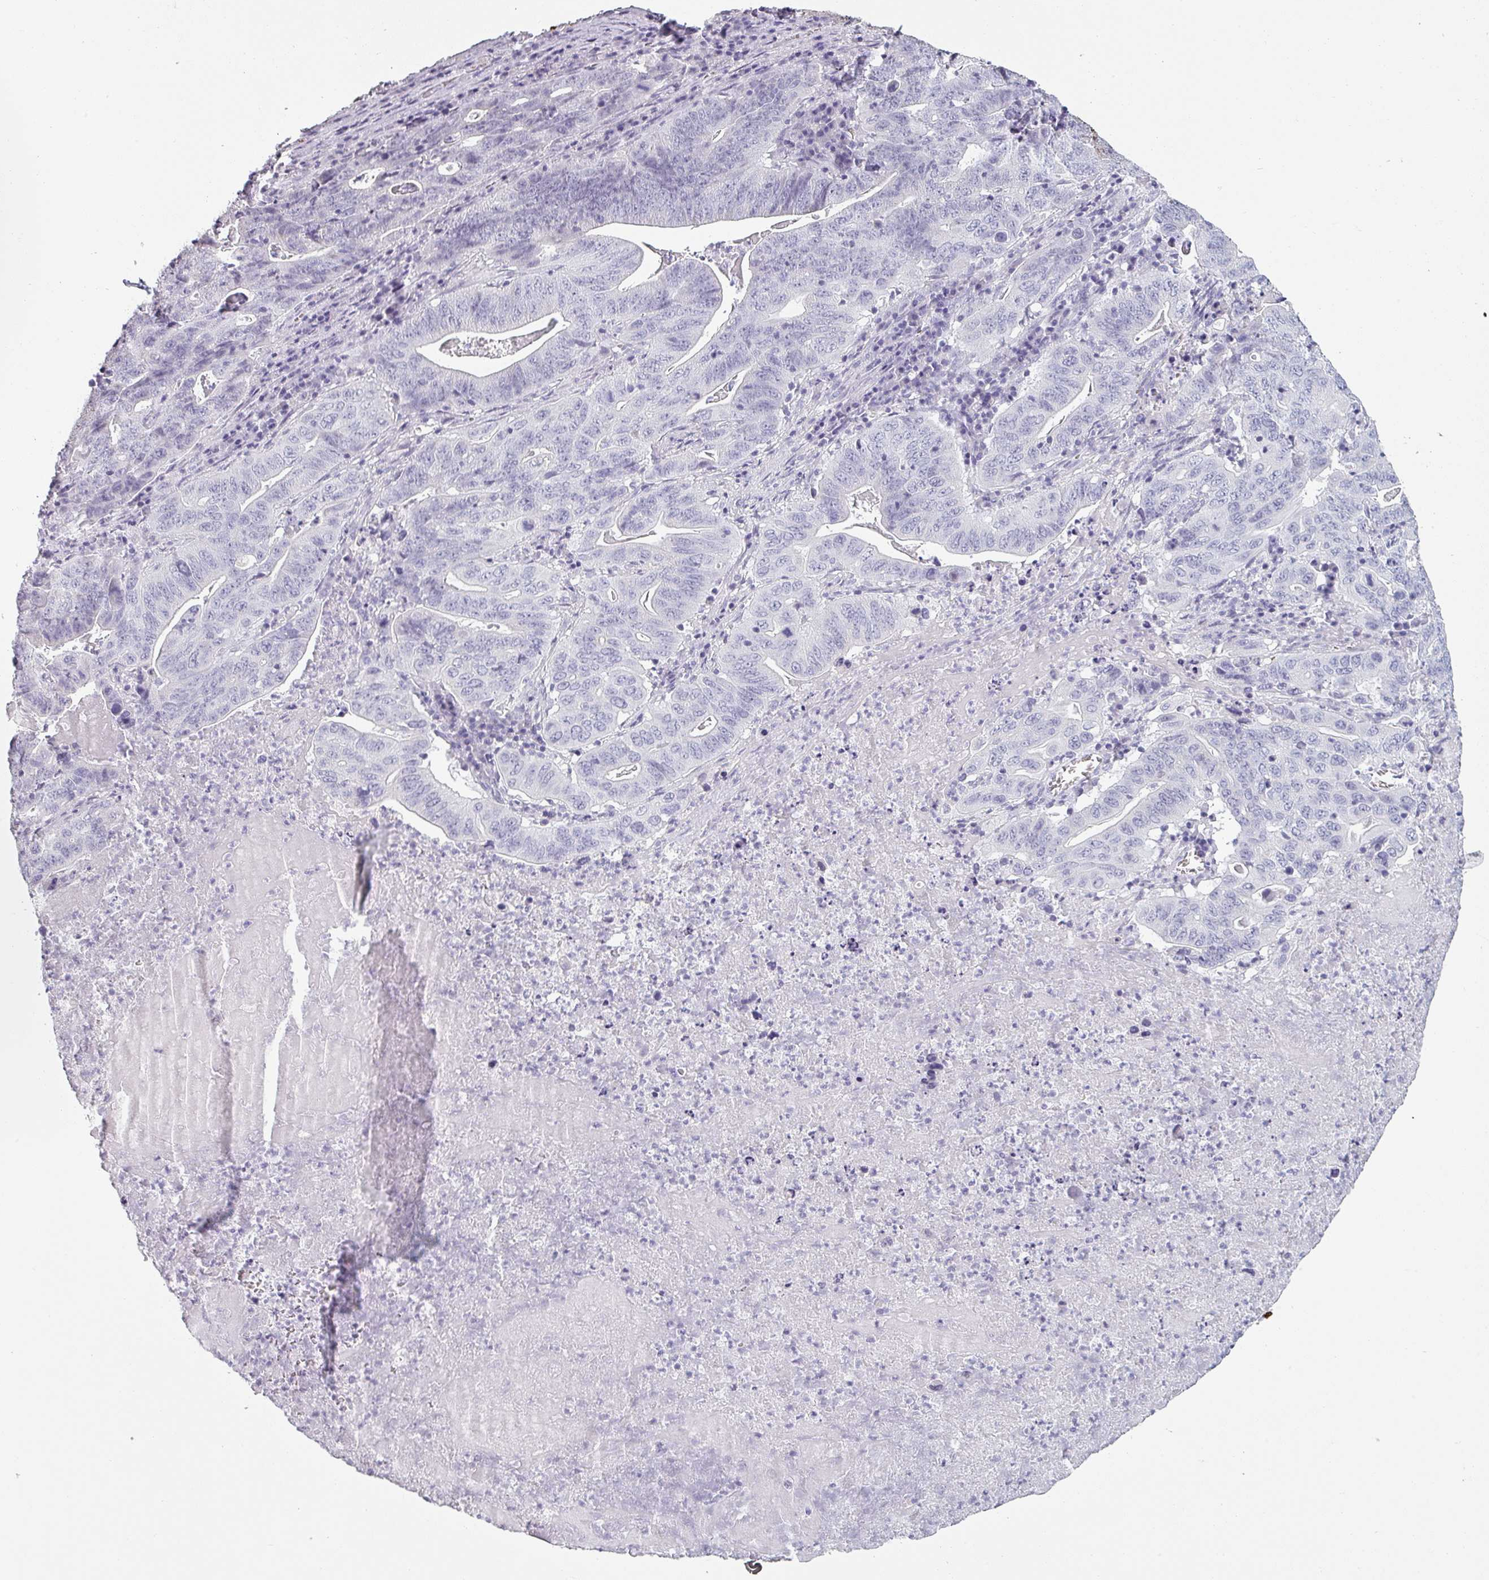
{"staining": {"intensity": "negative", "quantity": "none", "location": "none"}, "tissue": "lung cancer", "cell_type": "Tumor cells", "image_type": "cancer", "snomed": [{"axis": "morphology", "description": "Adenocarcinoma, NOS"}, {"axis": "topography", "description": "Lung"}], "caption": "Tumor cells are negative for protein expression in human lung adenocarcinoma.", "gene": "SFTPA1", "patient": {"sex": "female", "age": 60}}